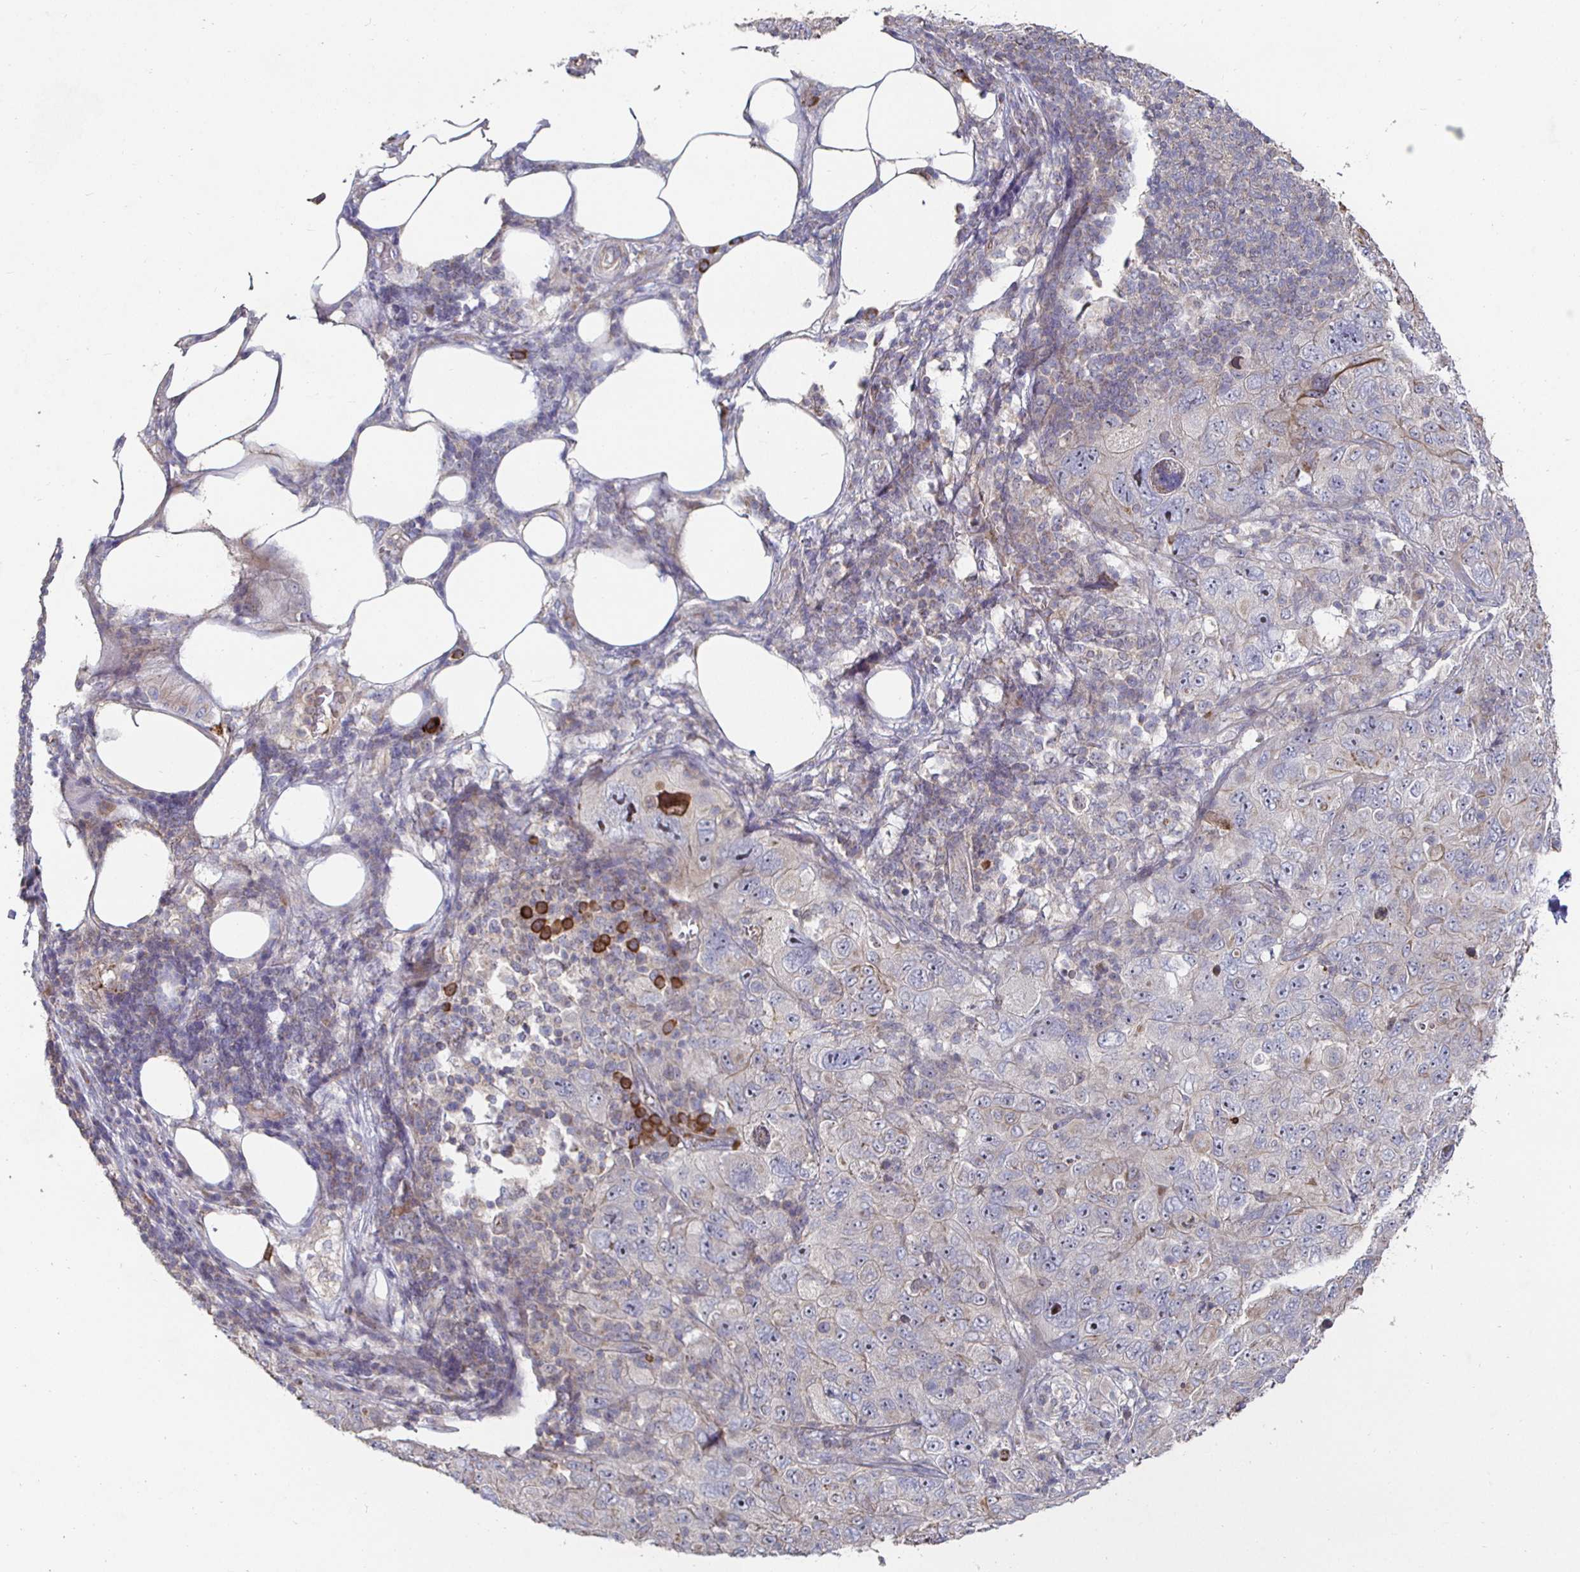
{"staining": {"intensity": "weak", "quantity": "<25%", "location": "cytoplasmic/membranous"}, "tissue": "pancreatic cancer", "cell_type": "Tumor cells", "image_type": "cancer", "snomed": [{"axis": "morphology", "description": "Adenocarcinoma, NOS"}, {"axis": "topography", "description": "Pancreas"}], "caption": "Immunohistochemistry (IHC) of human adenocarcinoma (pancreatic) shows no positivity in tumor cells.", "gene": "NRSN1", "patient": {"sex": "male", "age": 68}}